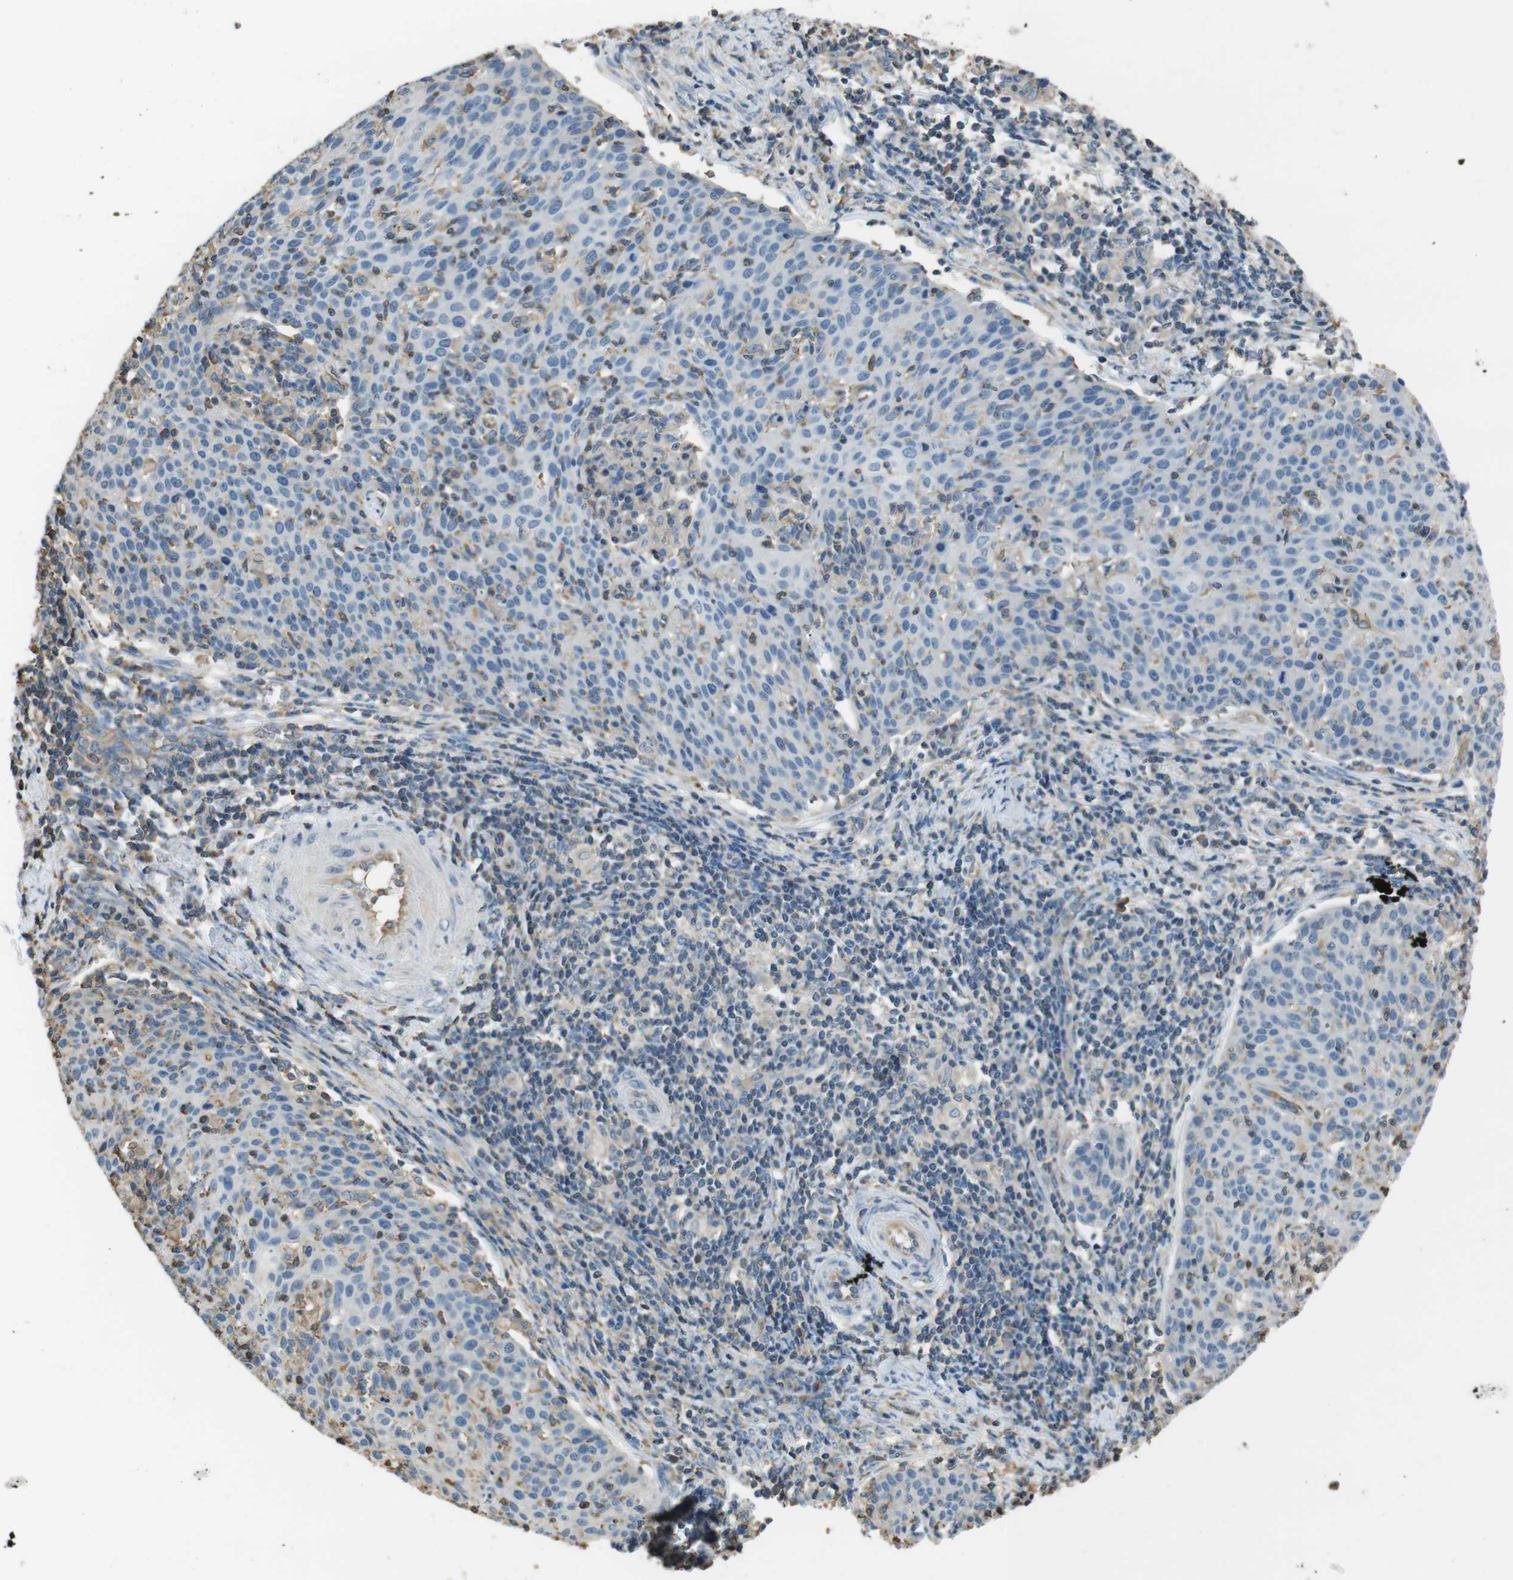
{"staining": {"intensity": "weak", "quantity": "<25%", "location": "cytoplasmic/membranous"}, "tissue": "cervical cancer", "cell_type": "Tumor cells", "image_type": "cancer", "snomed": [{"axis": "morphology", "description": "Squamous cell carcinoma, NOS"}, {"axis": "topography", "description": "Cervix"}], "caption": "A high-resolution photomicrograph shows immunohistochemistry staining of cervical squamous cell carcinoma, which exhibits no significant positivity in tumor cells.", "gene": "FCAR", "patient": {"sex": "female", "age": 38}}